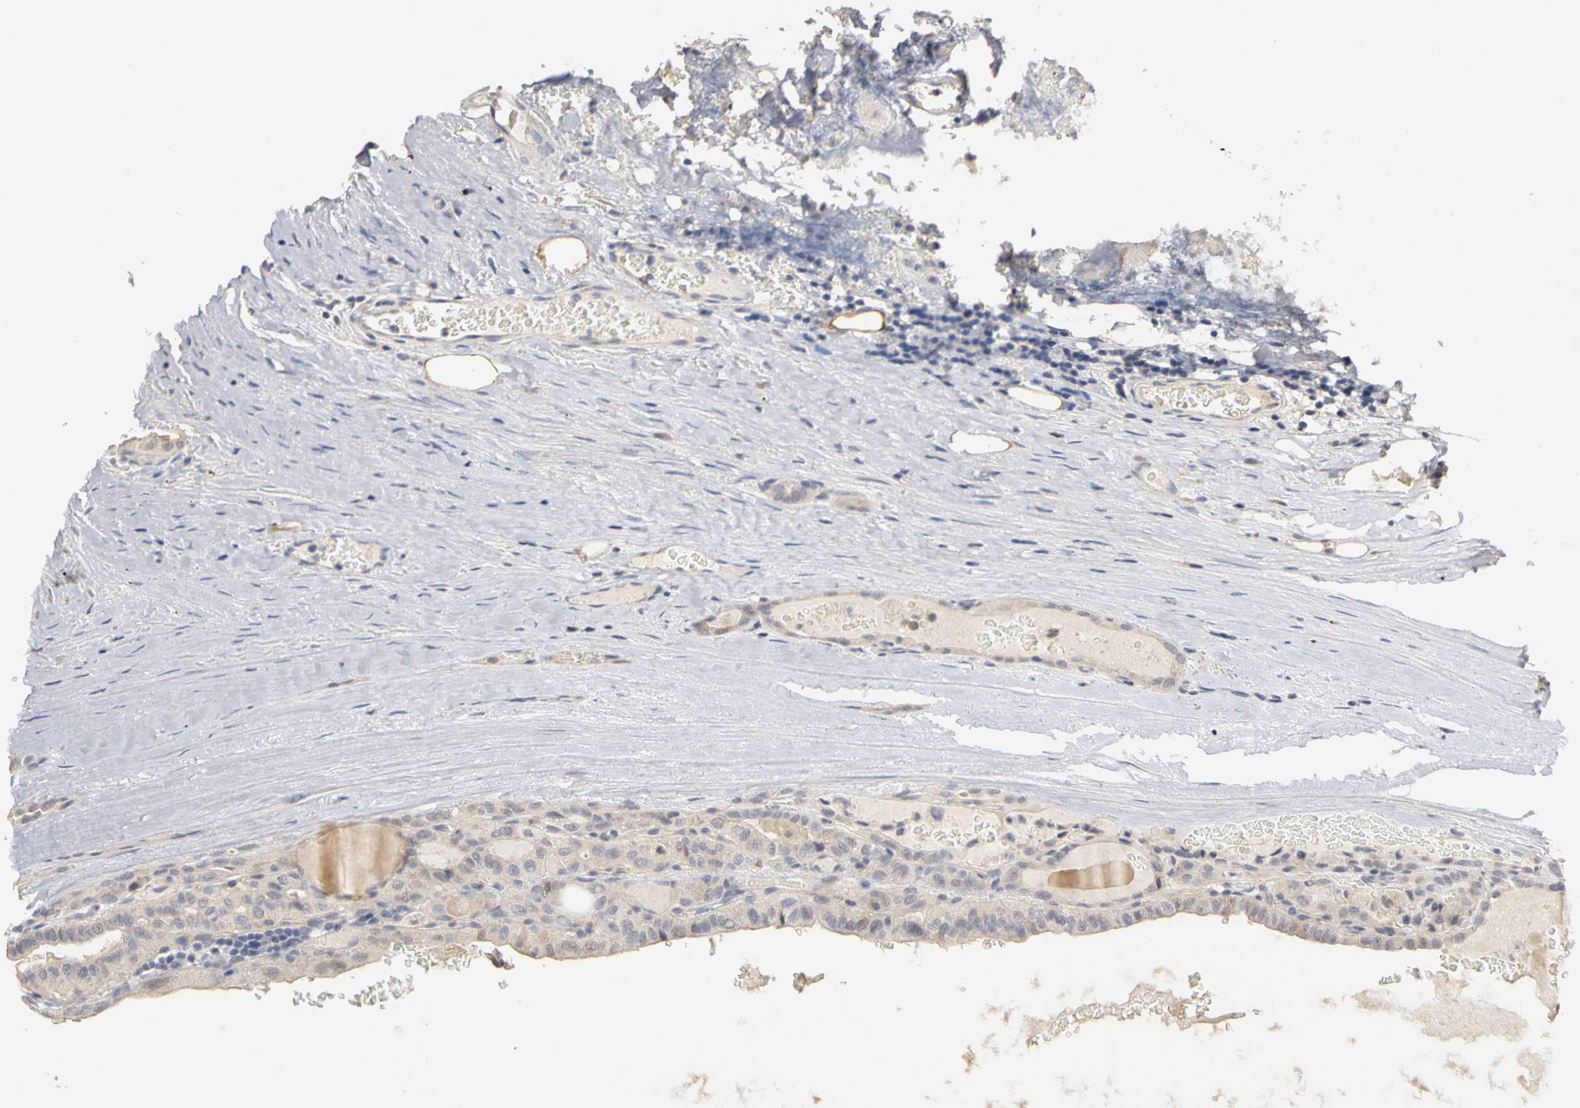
{"staining": {"intensity": "weak", "quantity": ">75%", "location": "cytoplasmic/membranous"}, "tissue": "thyroid cancer", "cell_type": "Tumor cells", "image_type": "cancer", "snomed": [{"axis": "morphology", "description": "Papillary adenocarcinoma, NOS"}, {"axis": "topography", "description": "Thyroid gland"}], "caption": "Tumor cells reveal weak cytoplasmic/membranous staining in about >75% of cells in papillary adenocarcinoma (thyroid). The protein is shown in brown color, while the nuclei are stained blue.", "gene": "PGR", "patient": {"sex": "male", "age": 77}}